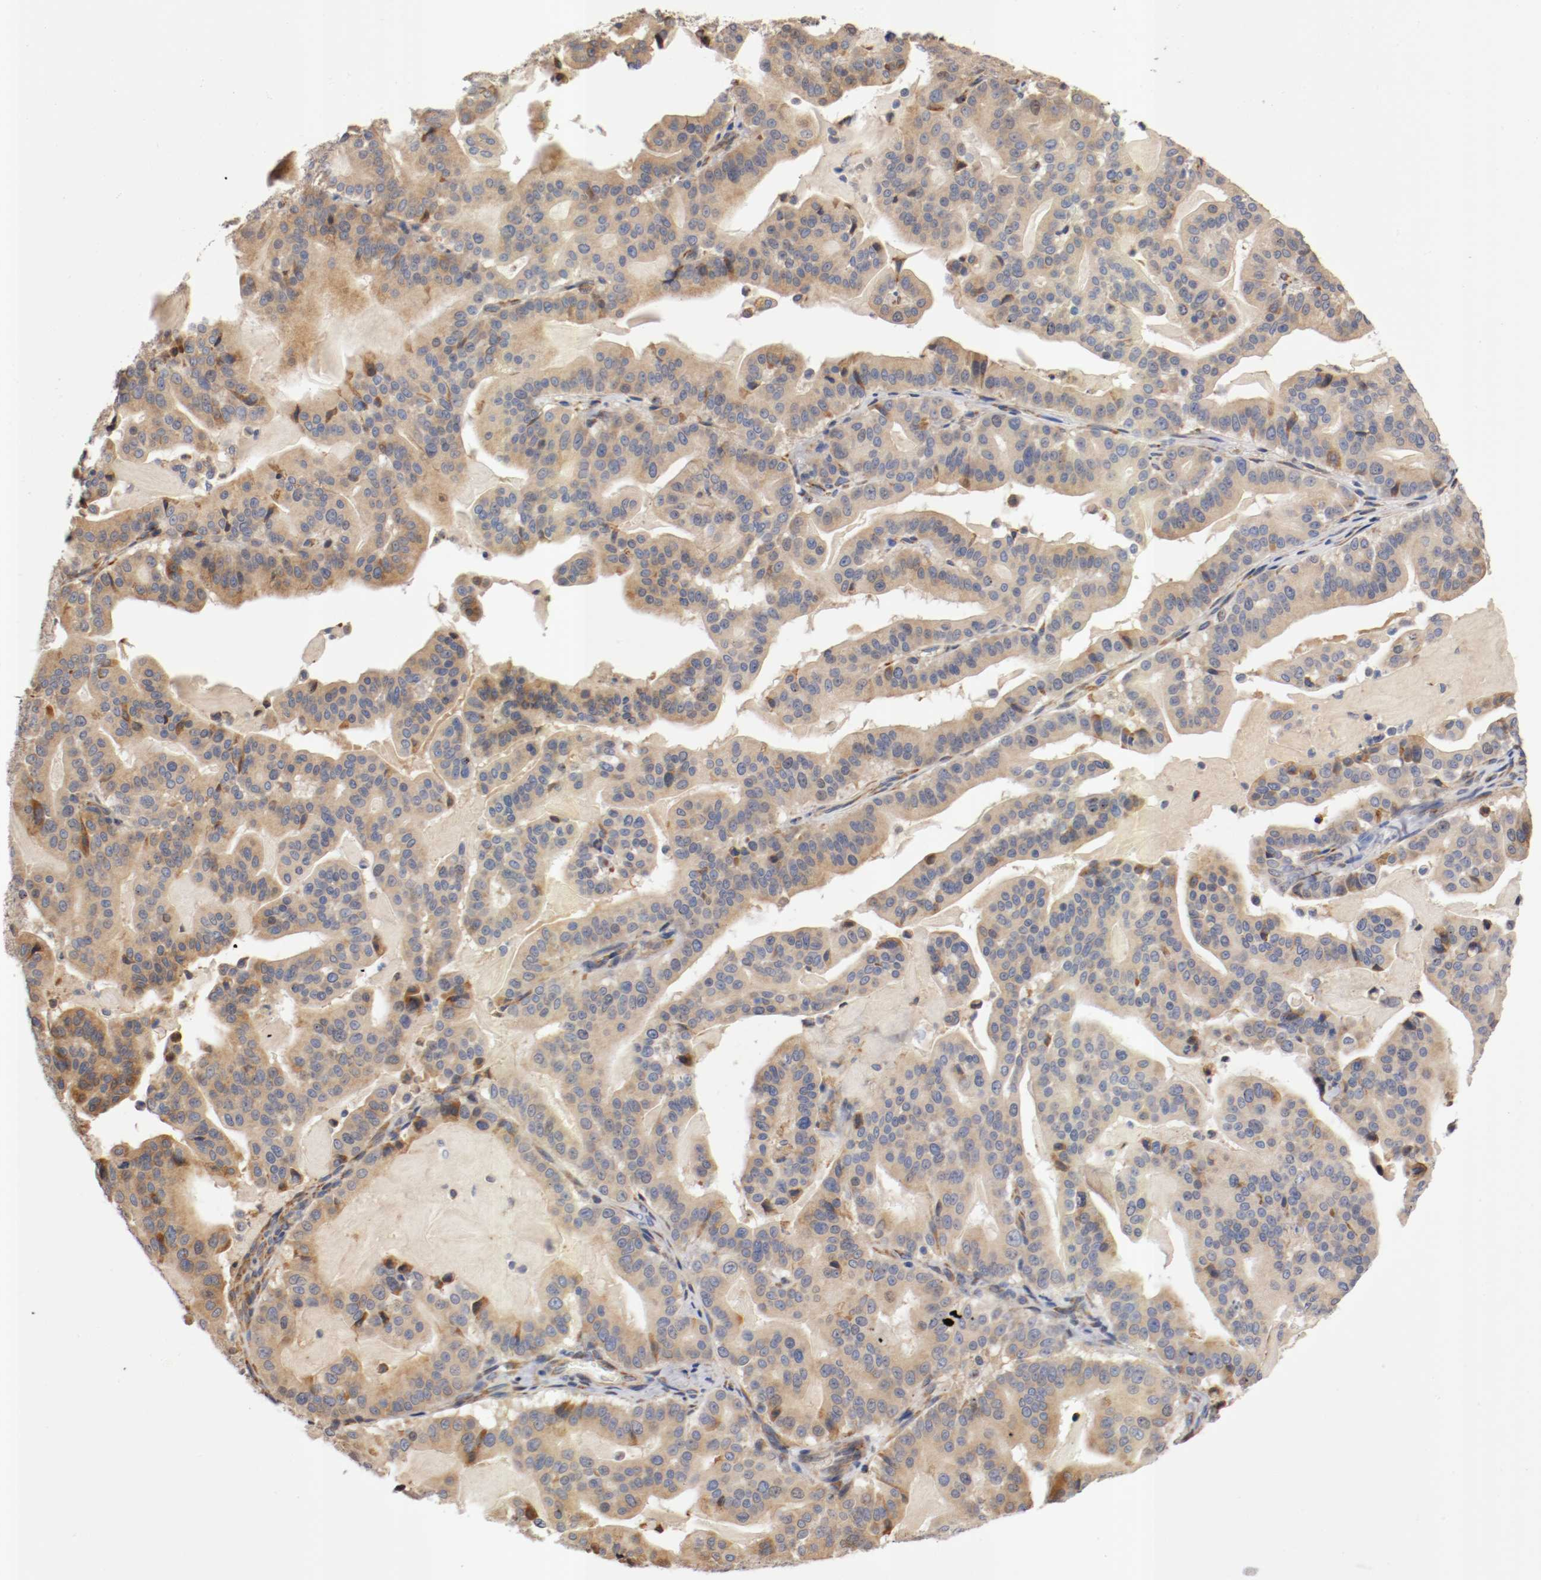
{"staining": {"intensity": "weak", "quantity": ">75%", "location": "cytoplasmic/membranous"}, "tissue": "pancreatic cancer", "cell_type": "Tumor cells", "image_type": "cancer", "snomed": [{"axis": "morphology", "description": "Adenocarcinoma, NOS"}, {"axis": "topography", "description": "Pancreas"}], "caption": "Immunohistochemistry (DAB) staining of human adenocarcinoma (pancreatic) shows weak cytoplasmic/membranous protein positivity in about >75% of tumor cells. The protein is shown in brown color, while the nuclei are stained blue.", "gene": "TNFSF13", "patient": {"sex": "male", "age": 63}}